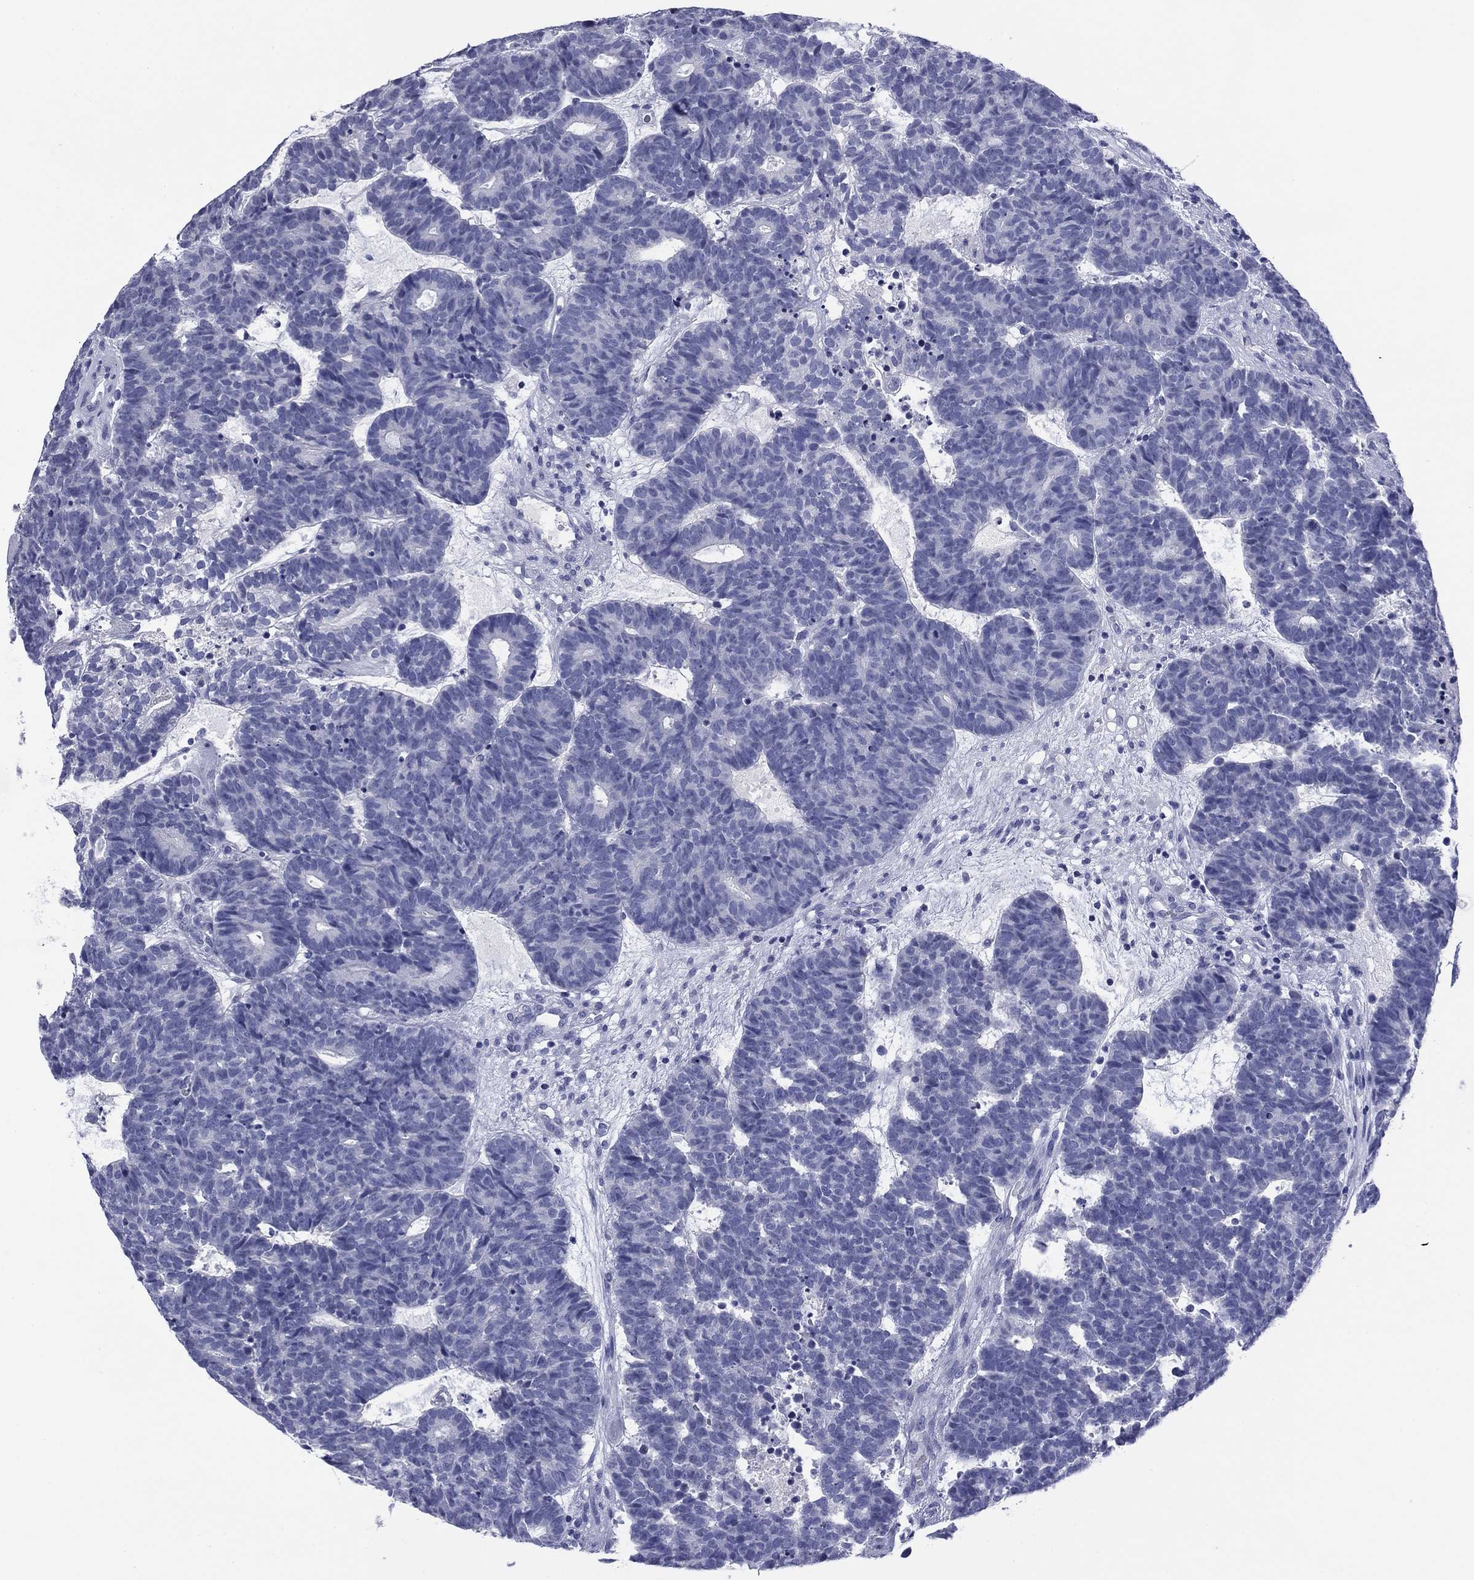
{"staining": {"intensity": "negative", "quantity": "none", "location": "none"}, "tissue": "head and neck cancer", "cell_type": "Tumor cells", "image_type": "cancer", "snomed": [{"axis": "morphology", "description": "Adenocarcinoma, NOS"}, {"axis": "topography", "description": "Head-Neck"}], "caption": "The immunohistochemistry histopathology image has no significant expression in tumor cells of head and neck adenocarcinoma tissue.", "gene": "ABCC2", "patient": {"sex": "female", "age": 81}}